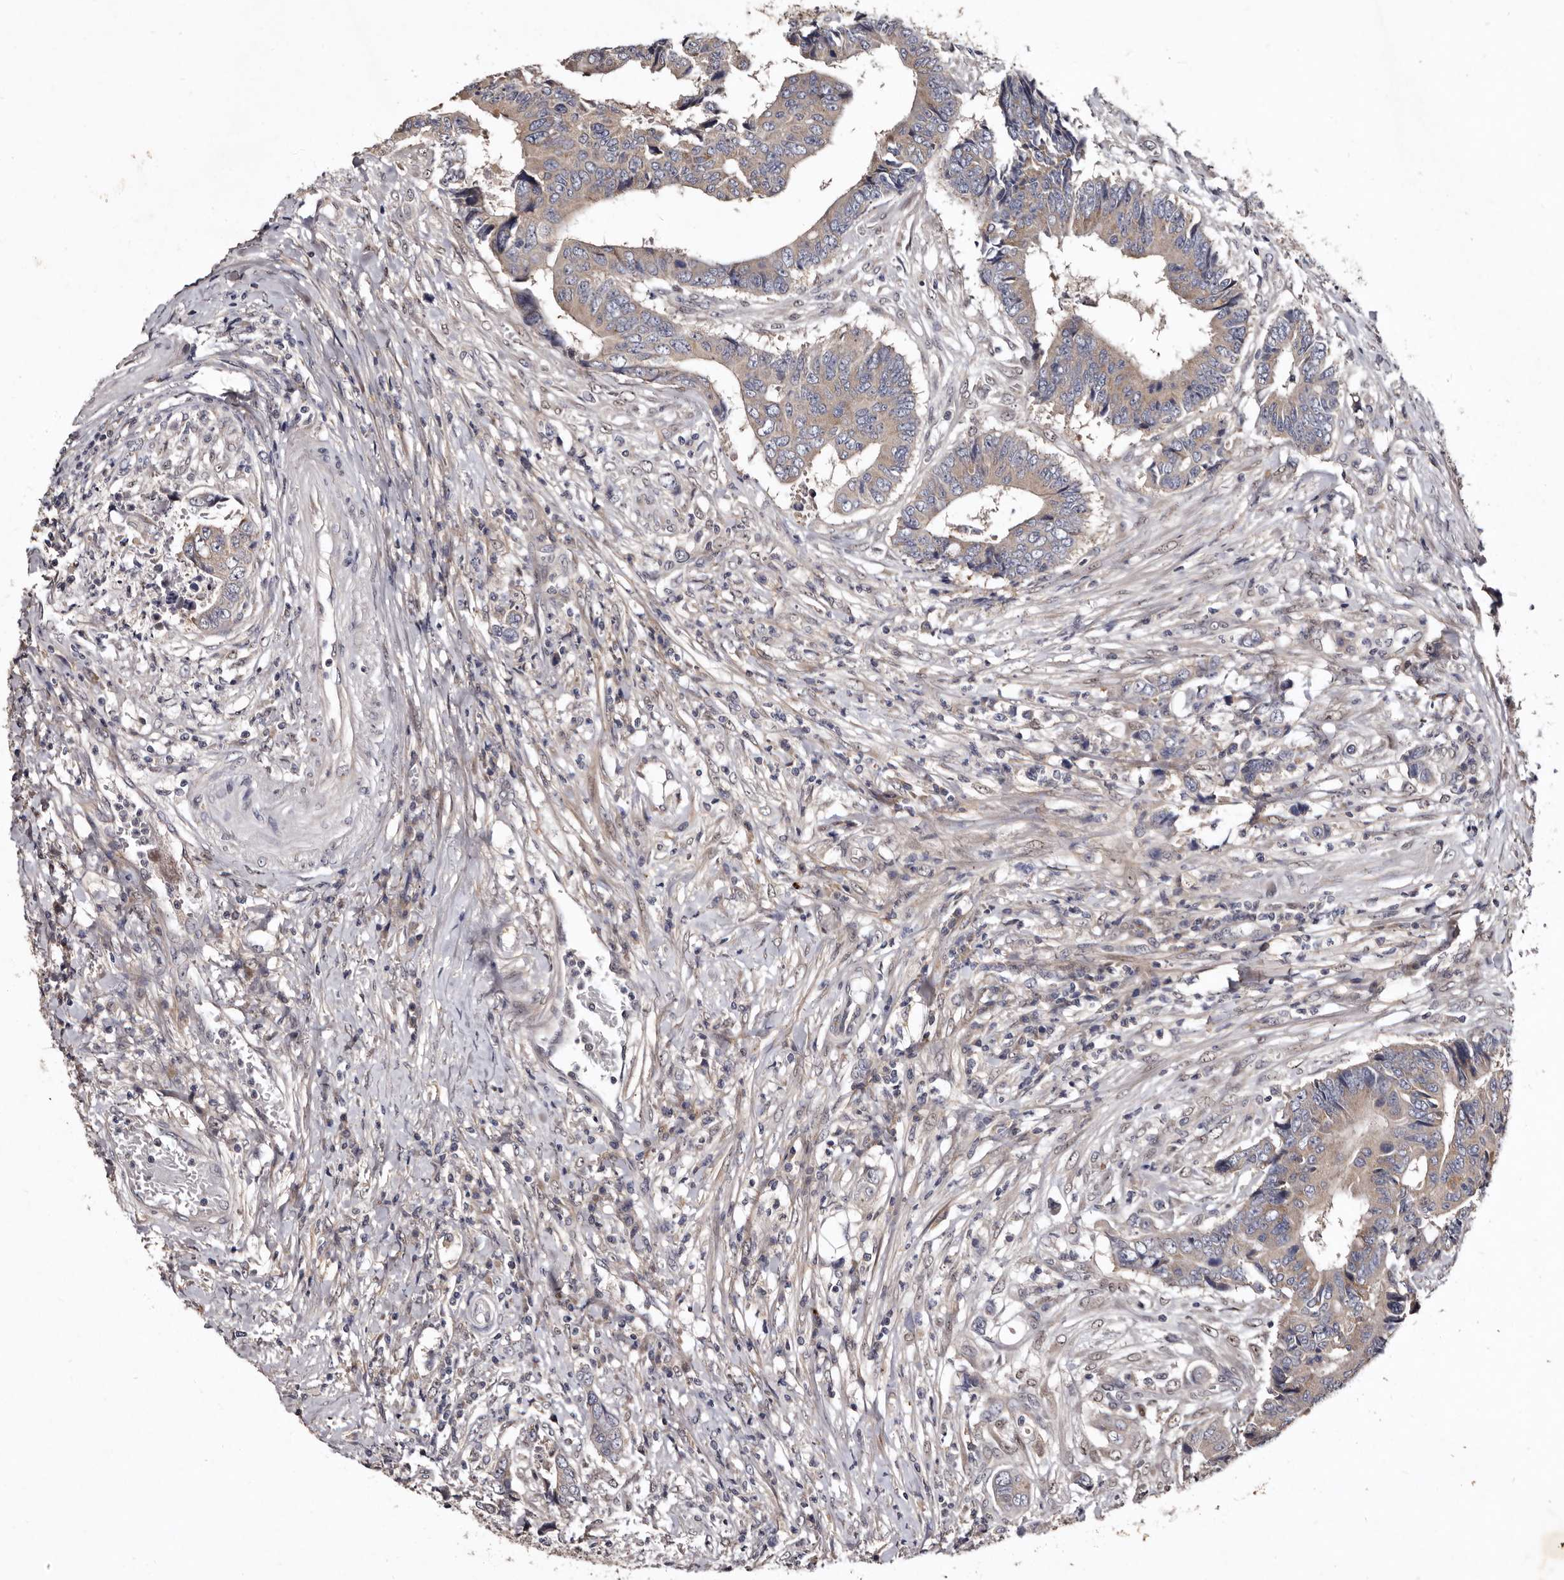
{"staining": {"intensity": "weak", "quantity": ">75%", "location": "cytoplasmic/membranous"}, "tissue": "colorectal cancer", "cell_type": "Tumor cells", "image_type": "cancer", "snomed": [{"axis": "morphology", "description": "Adenocarcinoma, NOS"}, {"axis": "topography", "description": "Rectum"}], "caption": "The micrograph demonstrates immunohistochemical staining of adenocarcinoma (colorectal). There is weak cytoplasmic/membranous positivity is identified in approximately >75% of tumor cells.", "gene": "FAM91A1", "patient": {"sex": "male", "age": 84}}